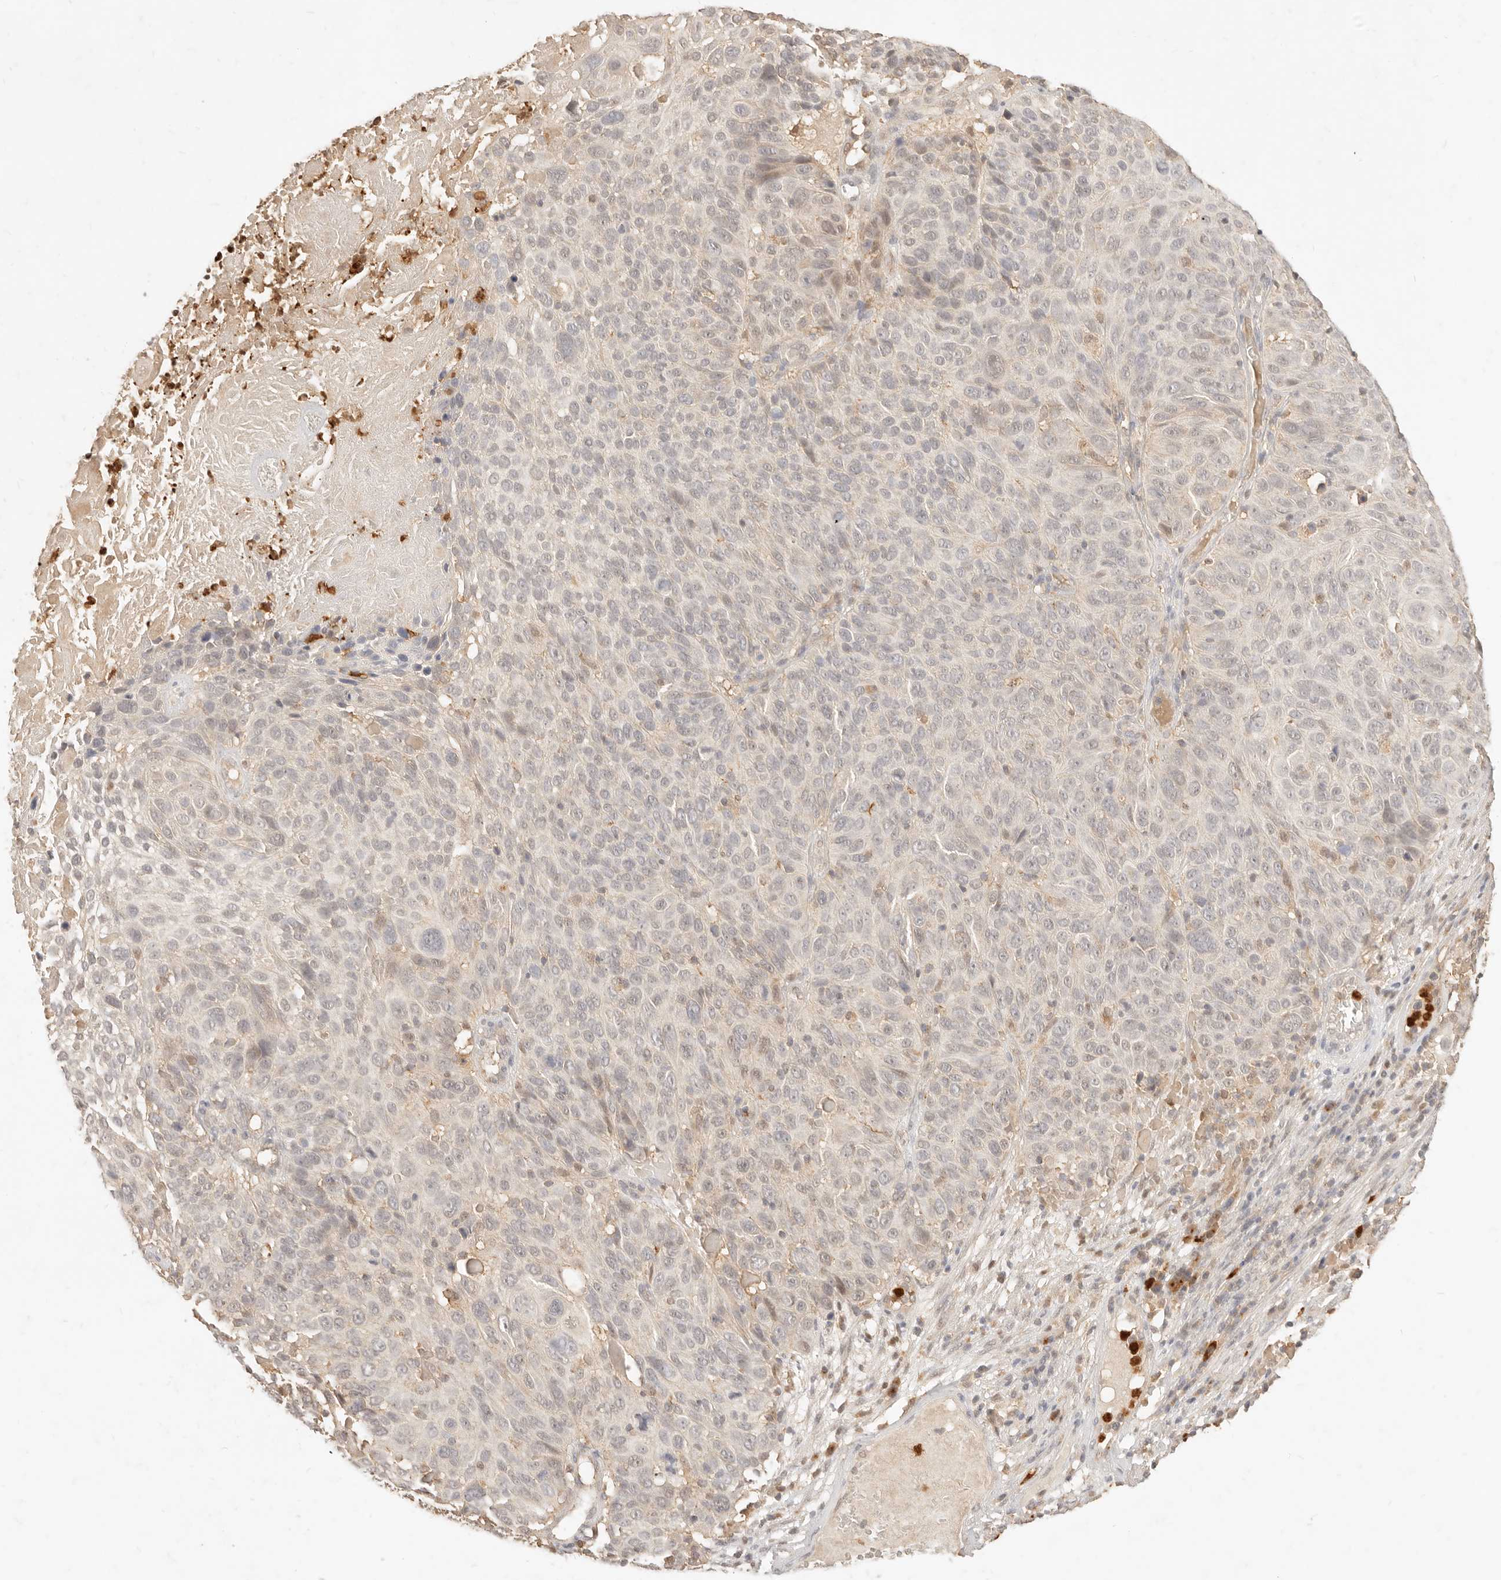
{"staining": {"intensity": "negative", "quantity": "none", "location": "none"}, "tissue": "cervical cancer", "cell_type": "Tumor cells", "image_type": "cancer", "snomed": [{"axis": "morphology", "description": "Squamous cell carcinoma, NOS"}, {"axis": "topography", "description": "Cervix"}], "caption": "DAB immunohistochemical staining of human cervical cancer (squamous cell carcinoma) exhibits no significant expression in tumor cells. (DAB (3,3'-diaminobenzidine) IHC, high magnification).", "gene": "TMTC2", "patient": {"sex": "female", "age": 74}}